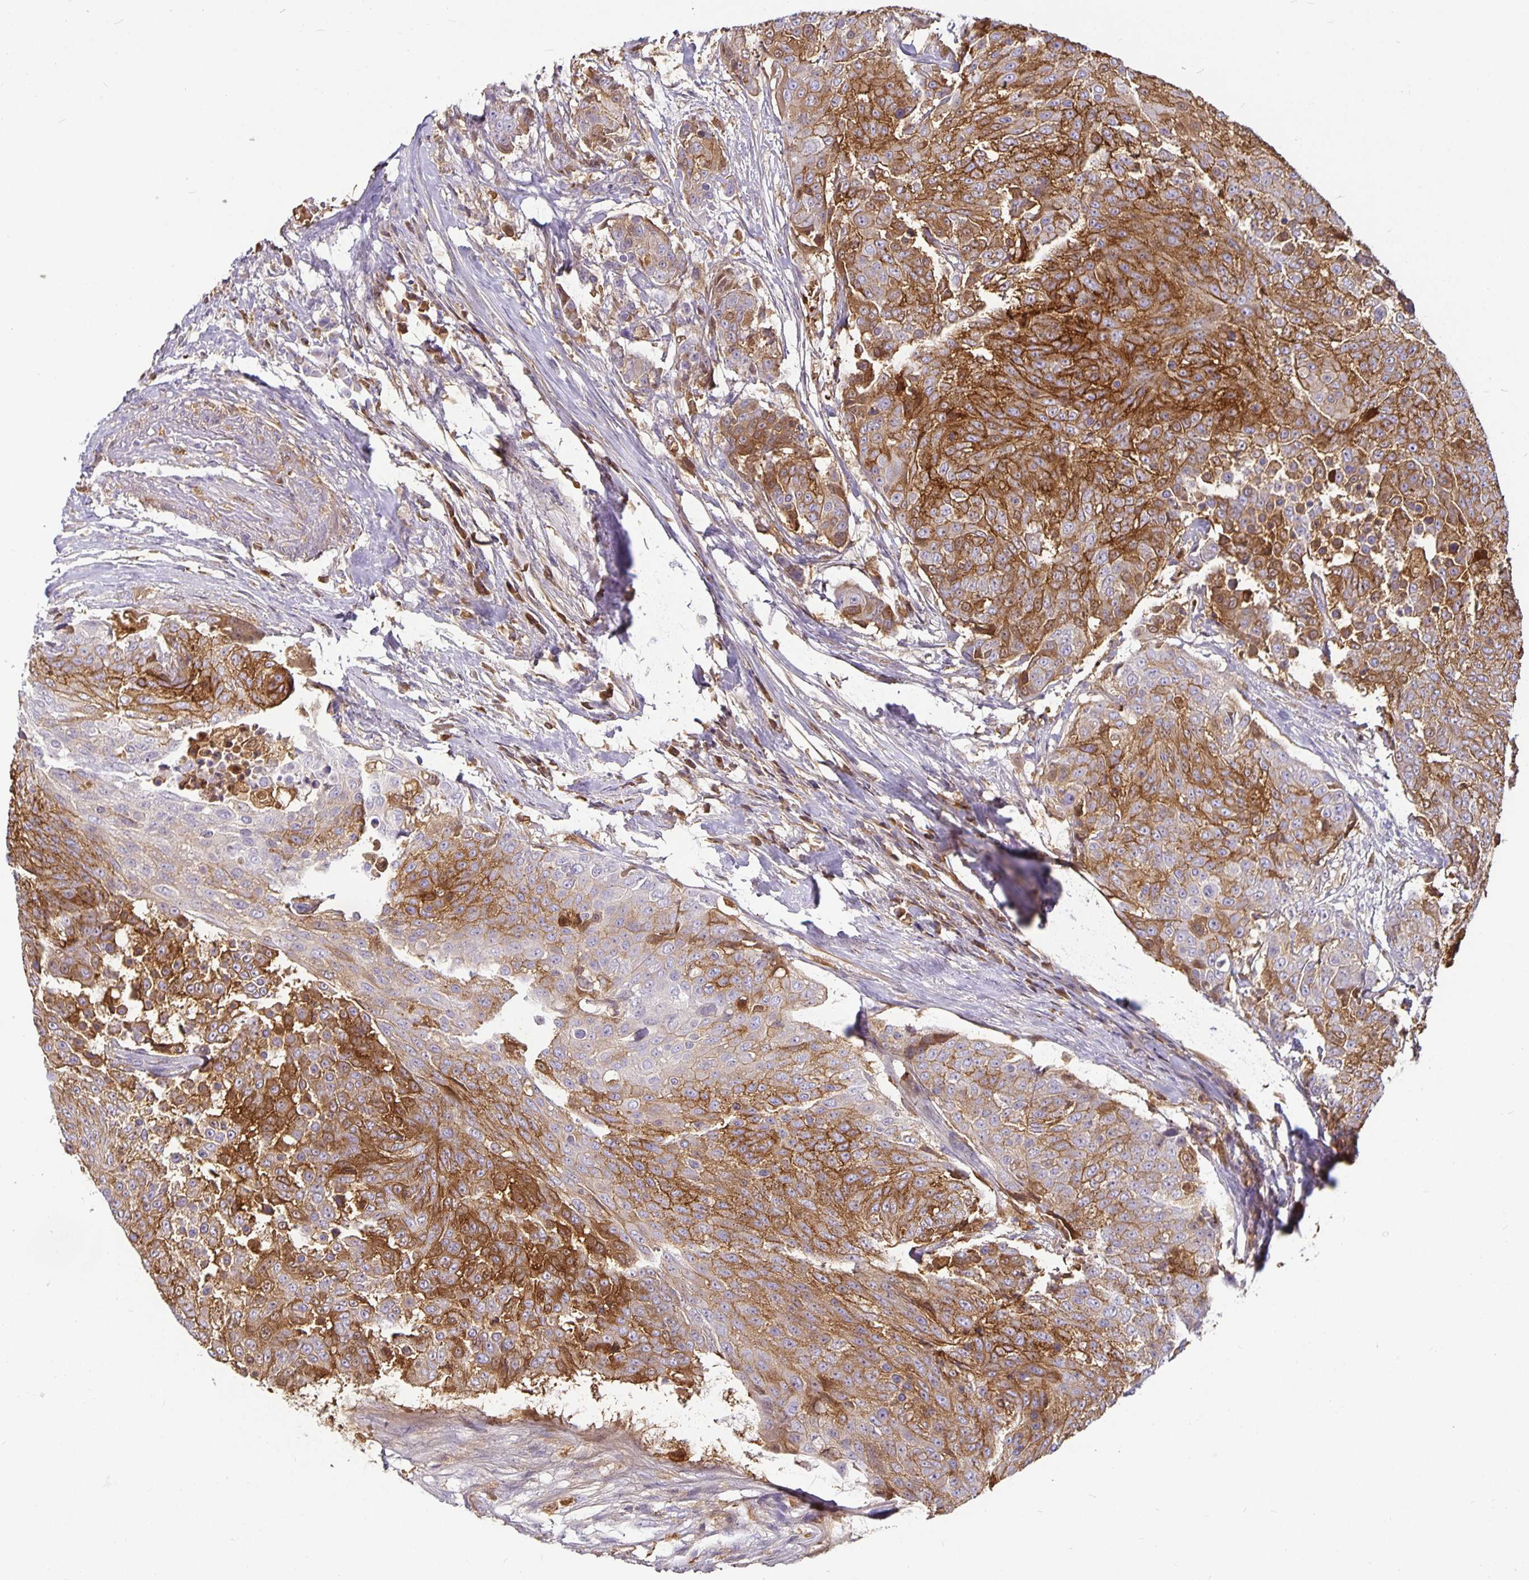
{"staining": {"intensity": "moderate", "quantity": ">75%", "location": "cytoplasmic/membranous"}, "tissue": "urothelial cancer", "cell_type": "Tumor cells", "image_type": "cancer", "snomed": [{"axis": "morphology", "description": "Urothelial carcinoma, High grade"}, {"axis": "topography", "description": "Urinary bladder"}], "caption": "DAB (3,3'-diaminobenzidine) immunohistochemical staining of human urothelial carcinoma (high-grade) displays moderate cytoplasmic/membranous protein expression in about >75% of tumor cells. The protein is shown in brown color, while the nuclei are stained blue.", "gene": "CA12", "patient": {"sex": "female", "age": 63}}